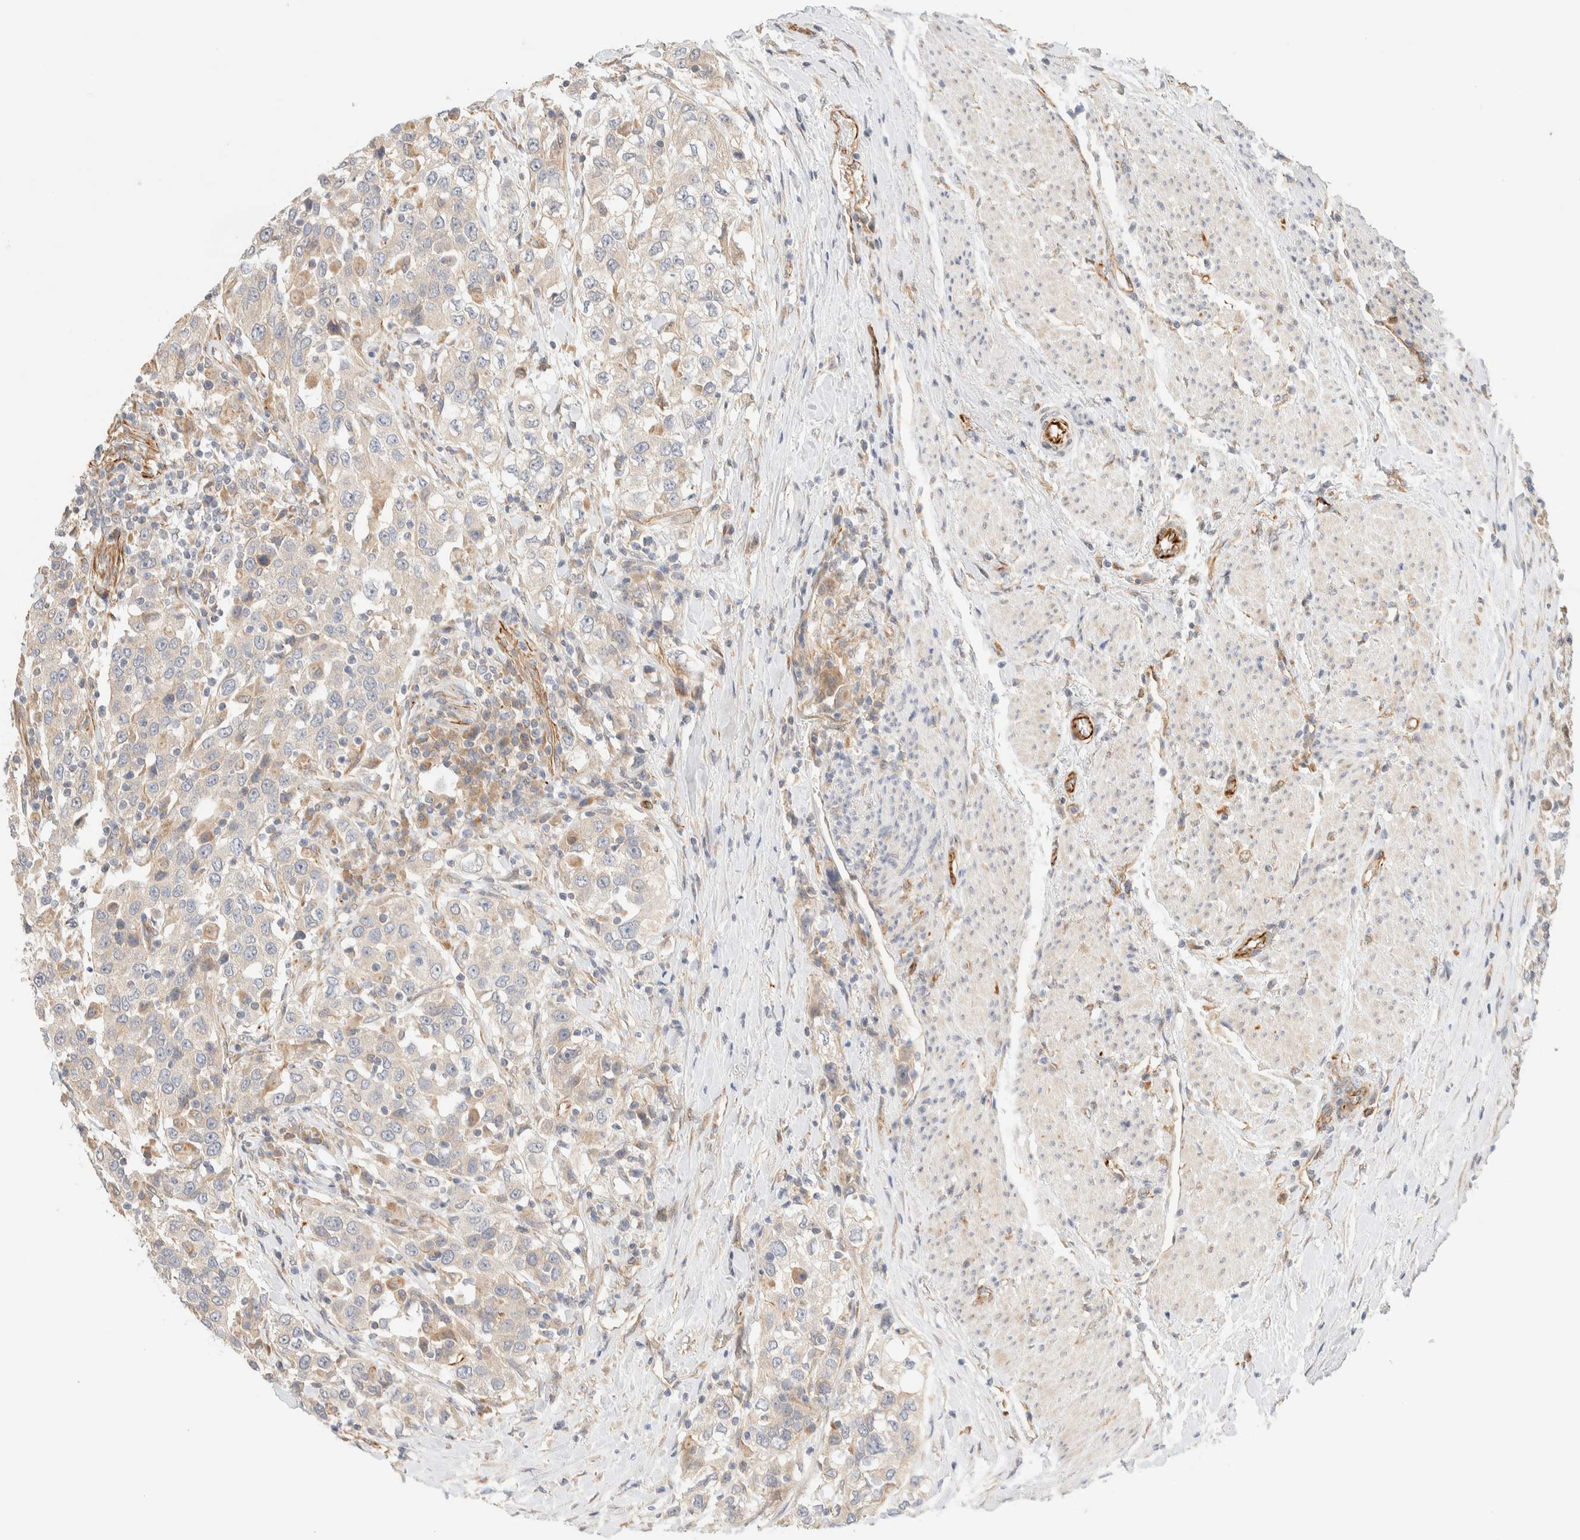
{"staining": {"intensity": "negative", "quantity": "none", "location": "none"}, "tissue": "urothelial cancer", "cell_type": "Tumor cells", "image_type": "cancer", "snomed": [{"axis": "morphology", "description": "Urothelial carcinoma, High grade"}, {"axis": "topography", "description": "Urinary bladder"}], "caption": "A photomicrograph of human urothelial cancer is negative for staining in tumor cells.", "gene": "FAT1", "patient": {"sex": "female", "age": 80}}